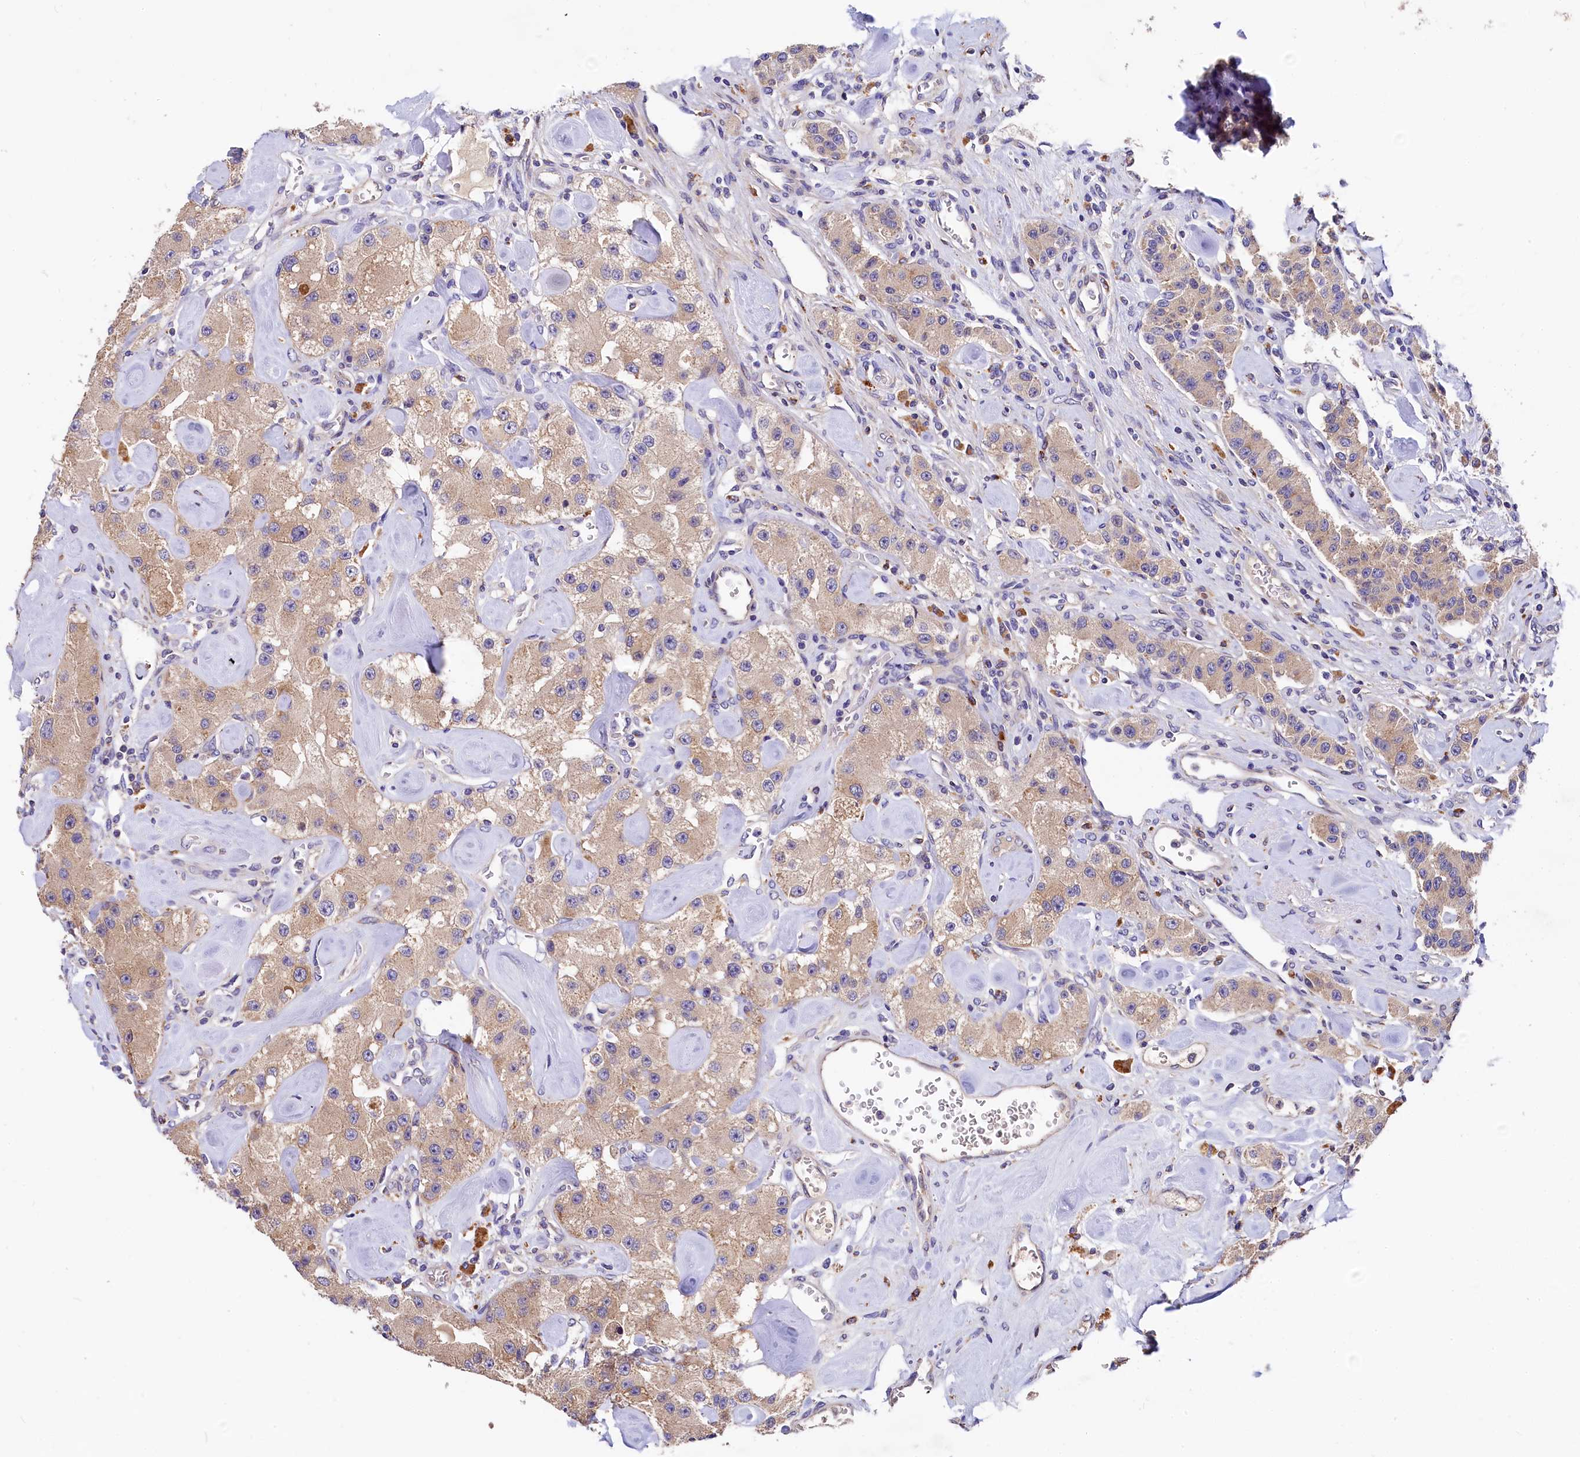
{"staining": {"intensity": "weak", "quantity": "25%-75%", "location": "cytoplasmic/membranous"}, "tissue": "carcinoid", "cell_type": "Tumor cells", "image_type": "cancer", "snomed": [{"axis": "morphology", "description": "Carcinoid, malignant, NOS"}, {"axis": "topography", "description": "Pancreas"}], "caption": "A high-resolution micrograph shows immunohistochemistry (IHC) staining of carcinoid, which demonstrates weak cytoplasmic/membranous positivity in approximately 25%-75% of tumor cells.", "gene": "EPS8L2", "patient": {"sex": "male", "age": 41}}